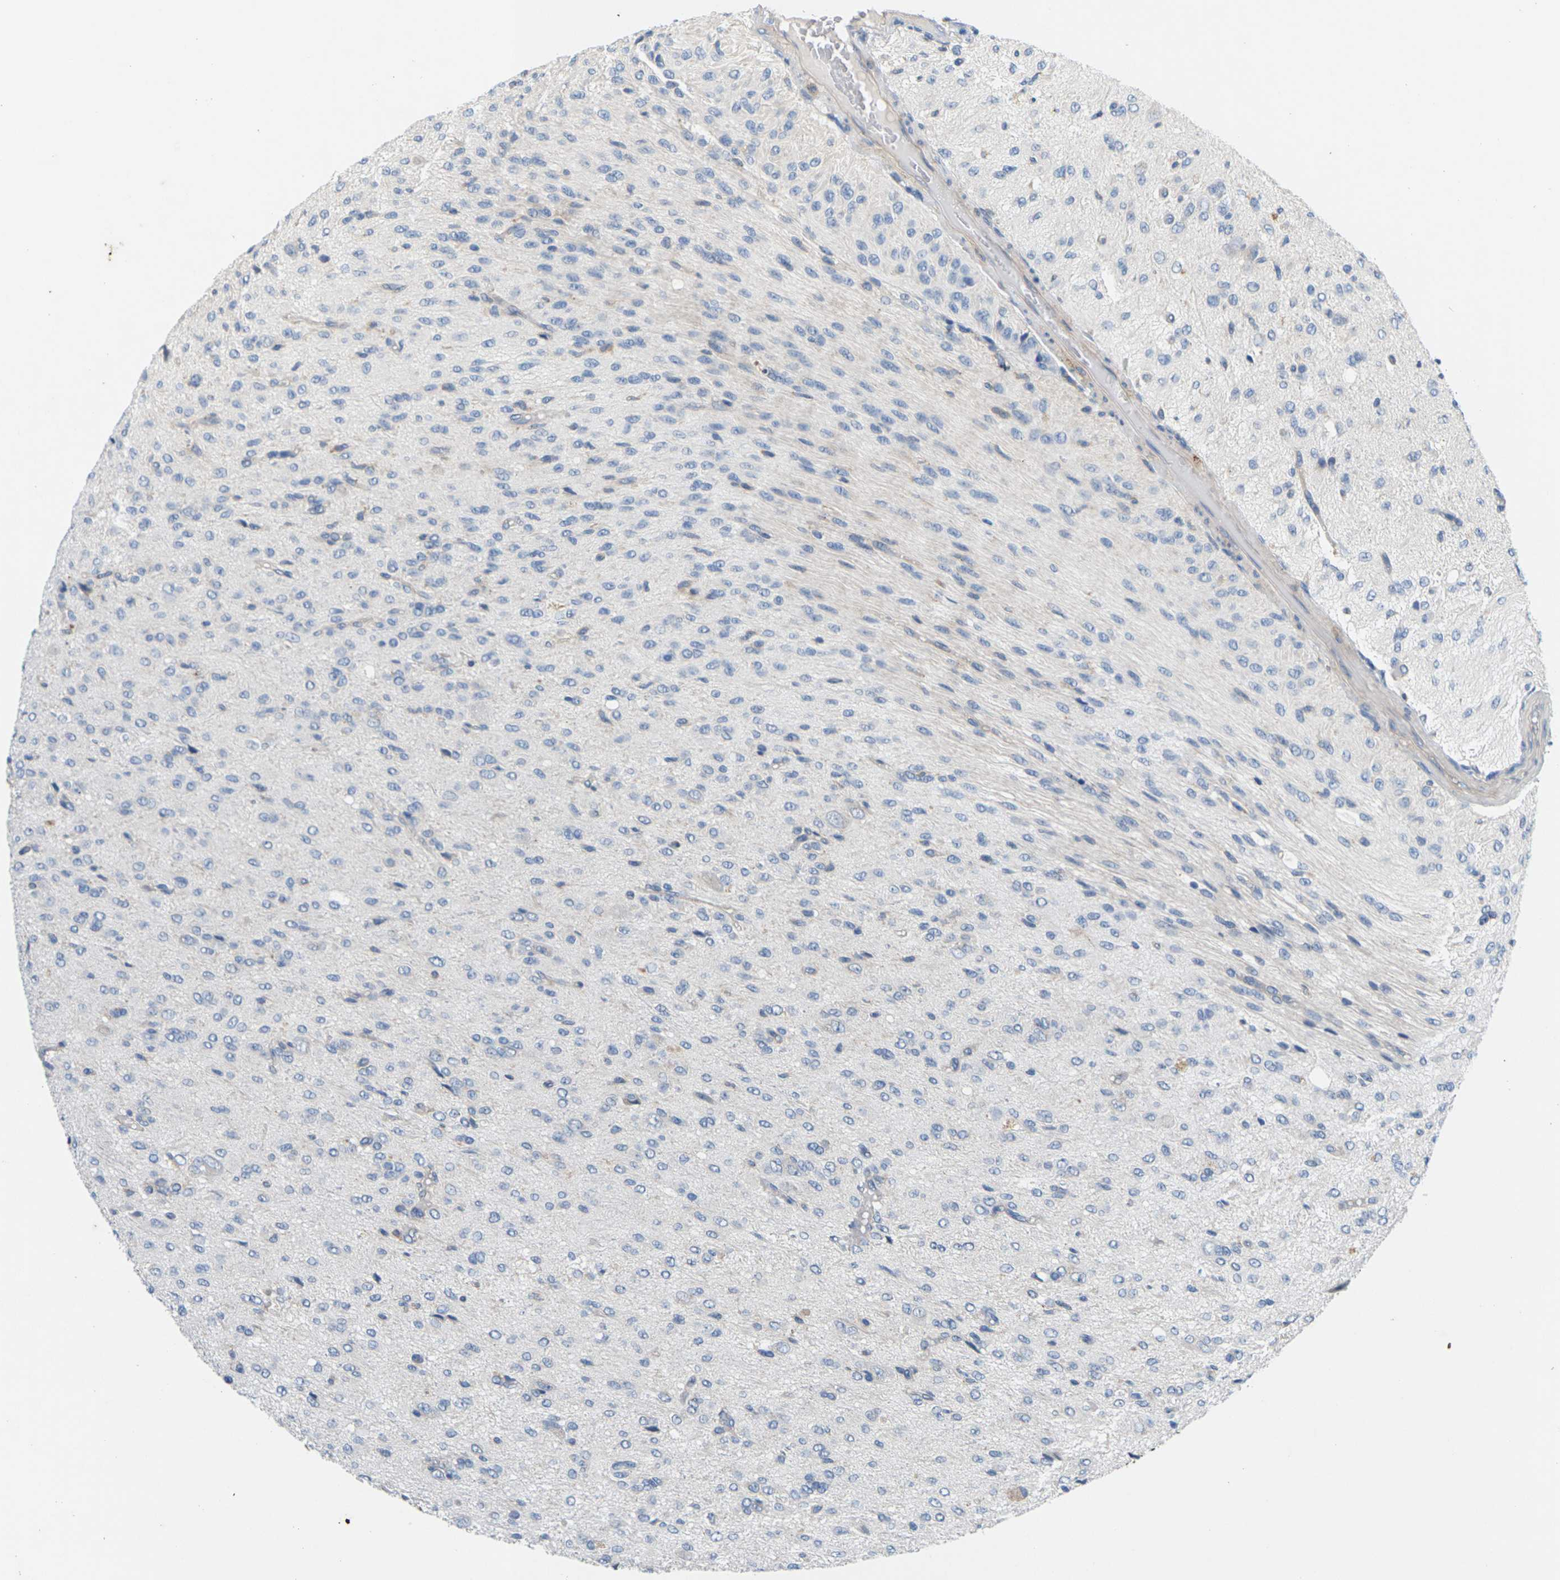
{"staining": {"intensity": "negative", "quantity": "none", "location": "none"}, "tissue": "glioma", "cell_type": "Tumor cells", "image_type": "cancer", "snomed": [{"axis": "morphology", "description": "Glioma, malignant, High grade"}, {"axis": "topography", "description": "Brain"}], "caption": "Malignant high-grade glioma was stained to show a protein in brown. There is no significant staining in tumor cells.", "gene": "ITGA5", "patient": {"sex": "female", "age": 59}}